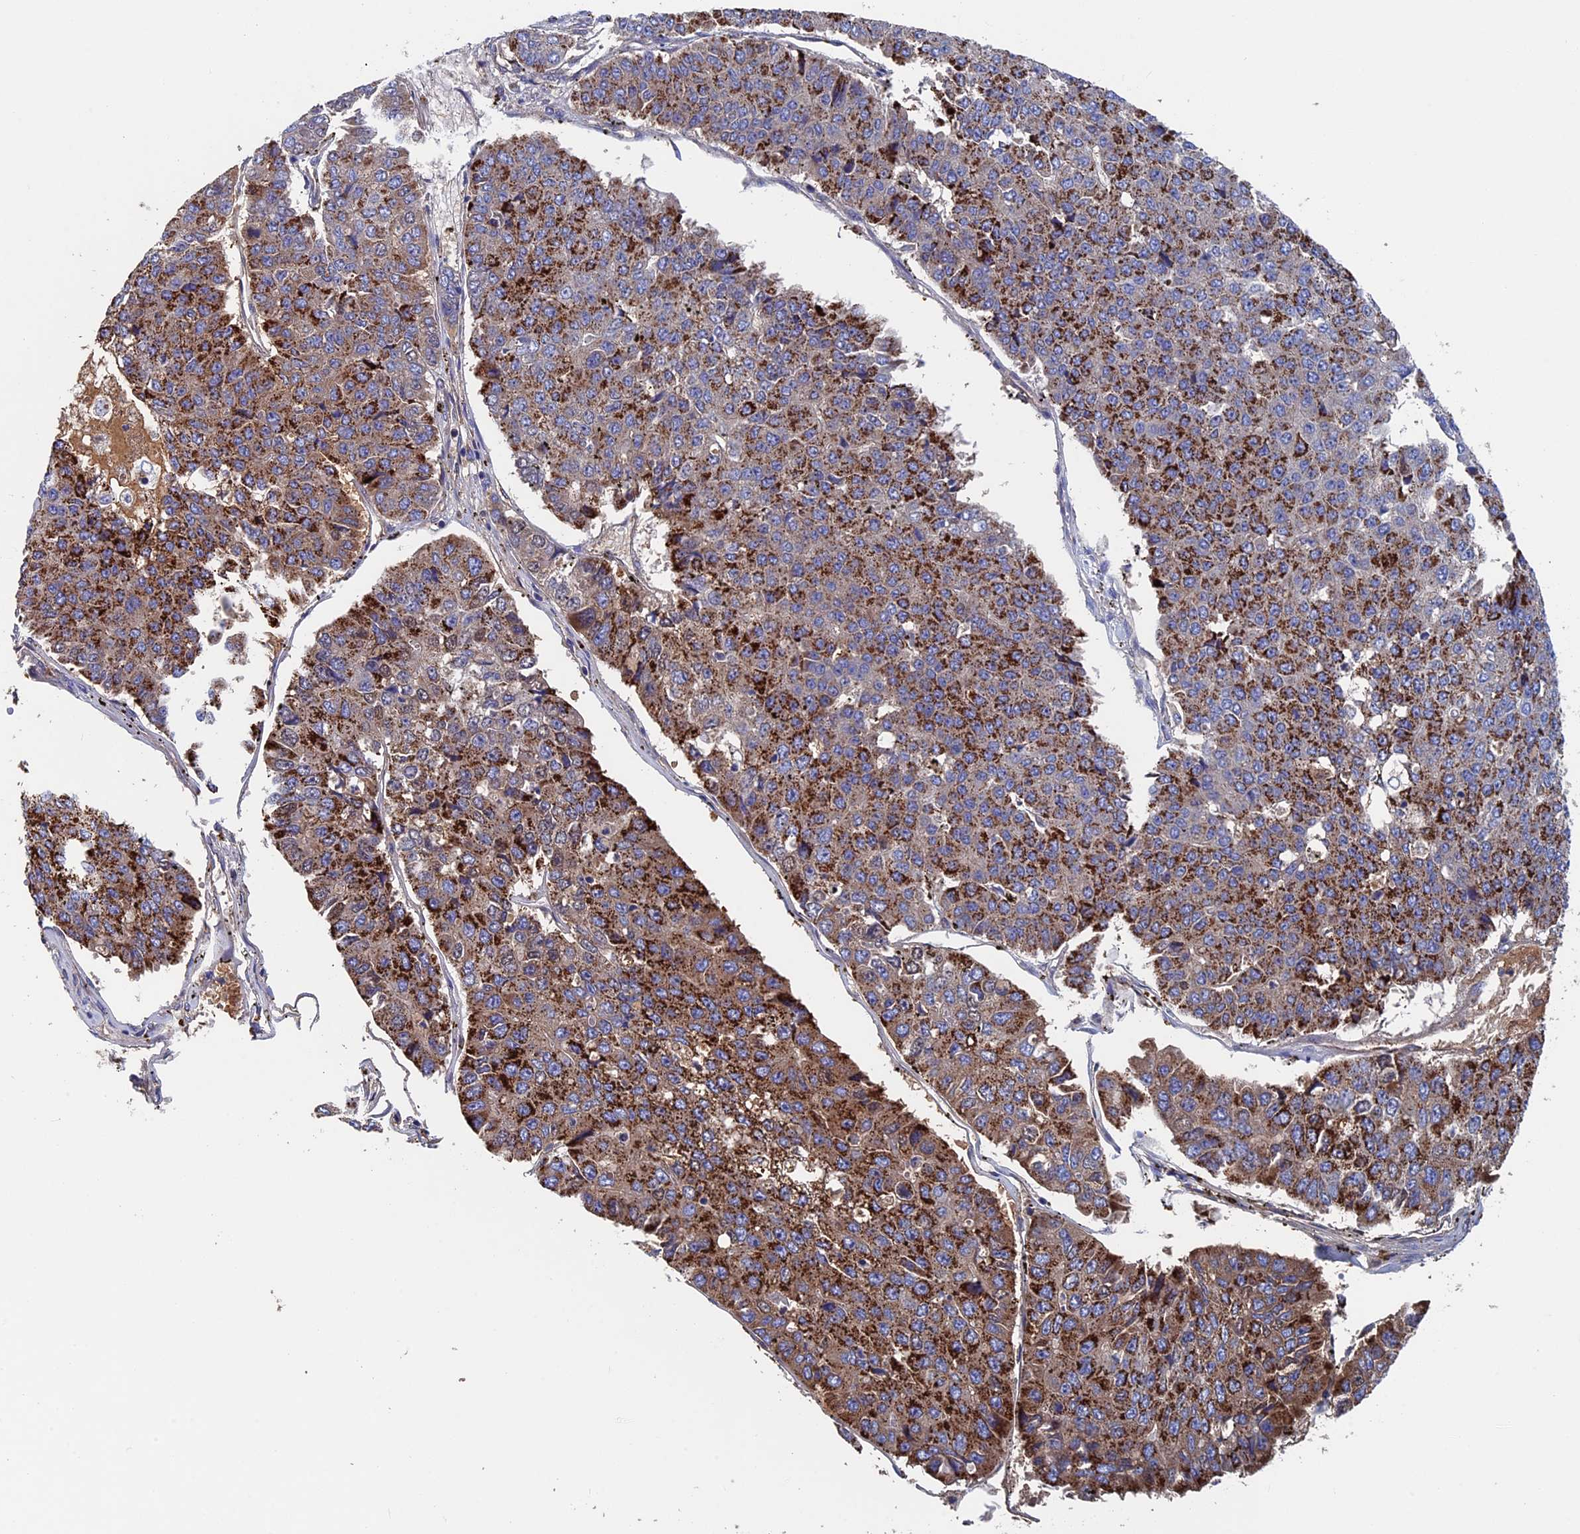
{"staining": {"intensity": "strong", "quantity": ">75%", "location": "cytoplasmic/membranous"}, "tissue": "pancreatic cancer", "cell_type": "Tumor cells", "image_type": "cancer", "snomed": [{"axis": "morphology", "description": "Adenocarcinoma, NOS"}, {"axis": "topography", "description": "Pancreas"}], "caption": "This photomicrograph demonstrates immunohistochemistry staining of human pancreatic cancer (adenocarcinoma), with high strong cytoplasmic/membranous positivity in approximately >75% of tumor cells.", "gene": "RPUSD1", "patient": {"sex": "male", "age": 50}}